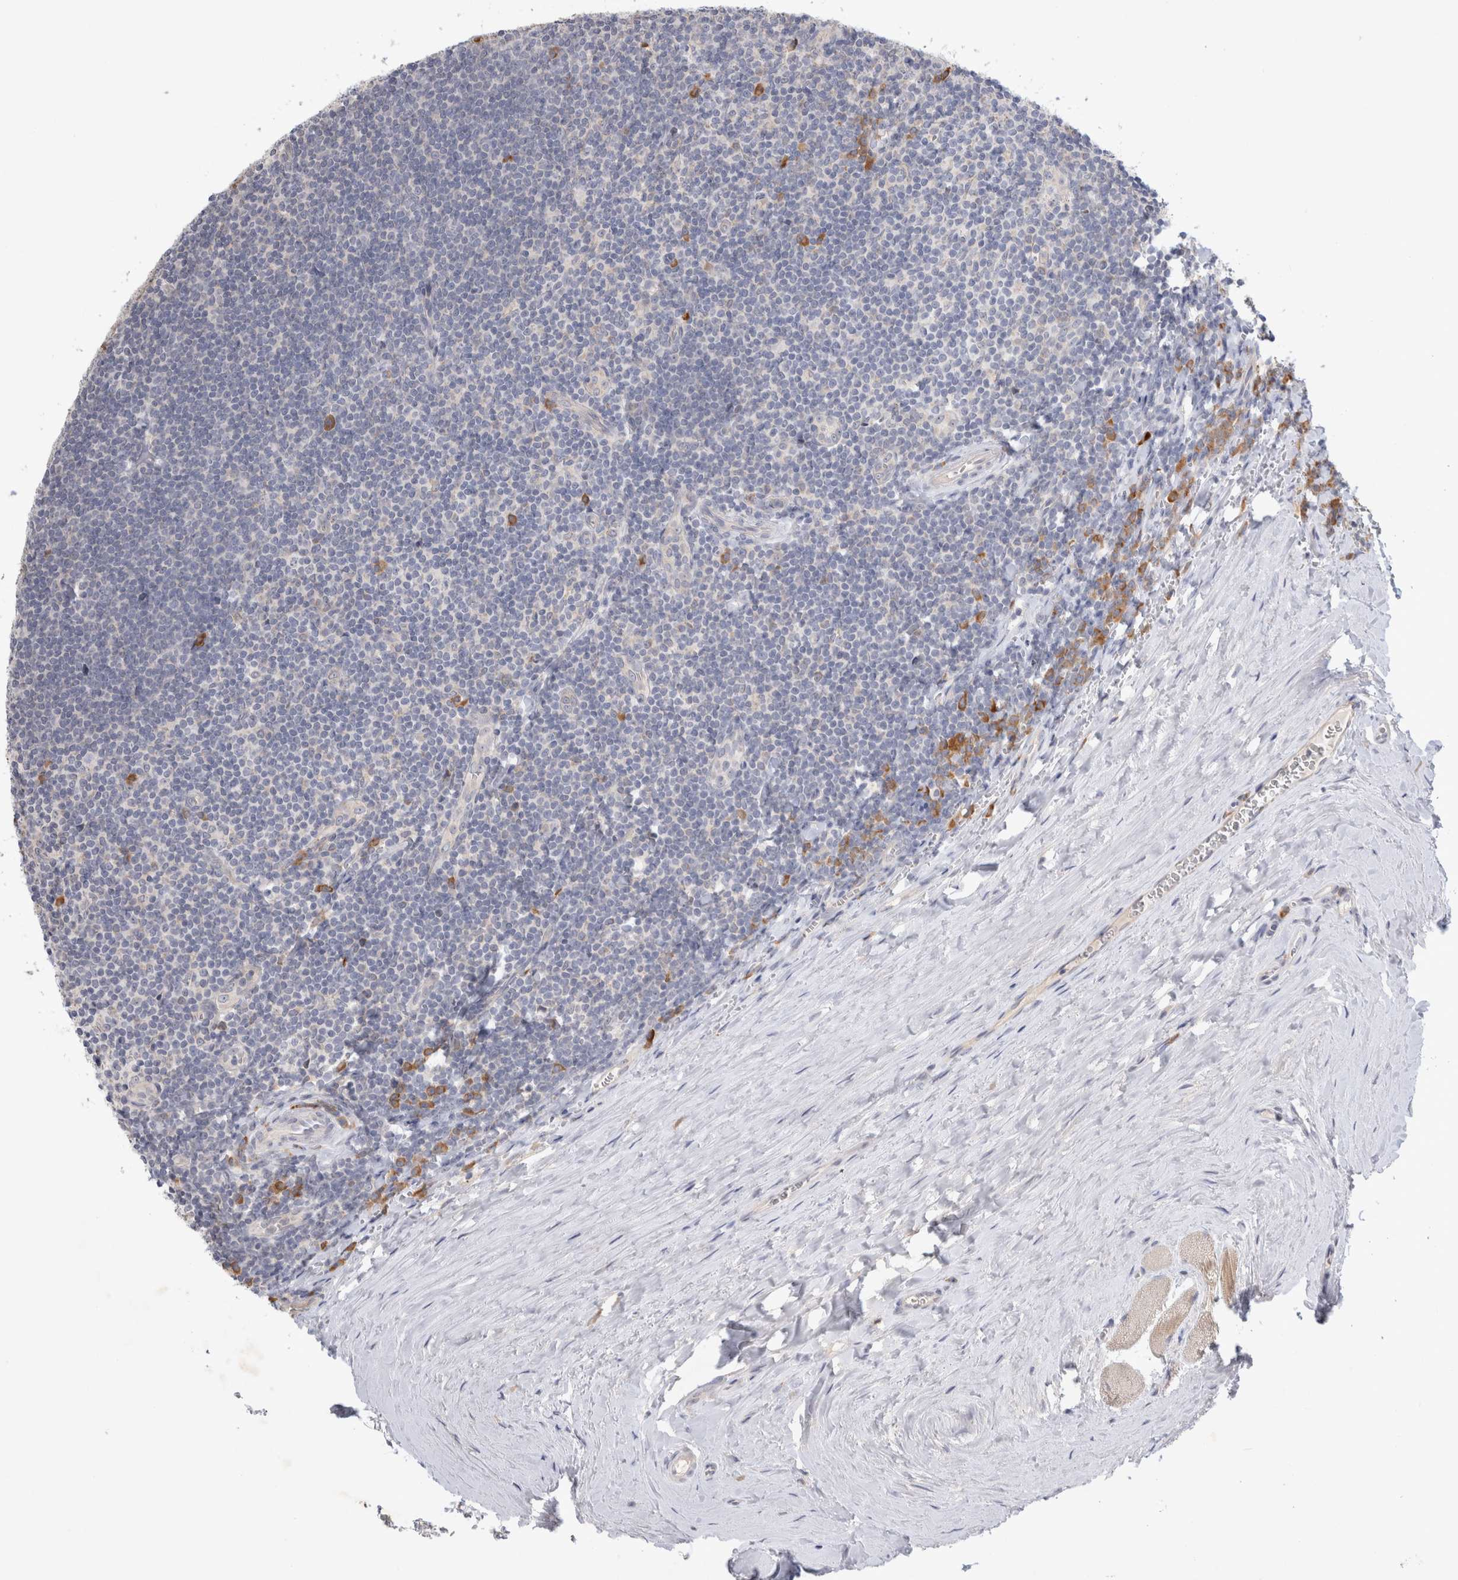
{"staining": {"intensity": "moderate", "quantity": "<25%", "location": "cytoplasmic/membranous"}, "tissue": "tonsil", "cell_type": "Germinal center cells", "image_type": "normal", "snomed": [{"axis": "morphology", "description": "Normal tissue, NOS"}, {"axis": "topography", "description": "Tonsil"}], "caption": "Protein expression analysis of normal tonsil shows moderate cytoplasmic/membranous positivity in about <25% of germinal center cells. (Stains: DAB in brown, nuclei in blue, Microscopy: brightfield microscopy at high magnification).", "gene": "NEDD4L", "patient": {"sex": "male", "age": 27}}